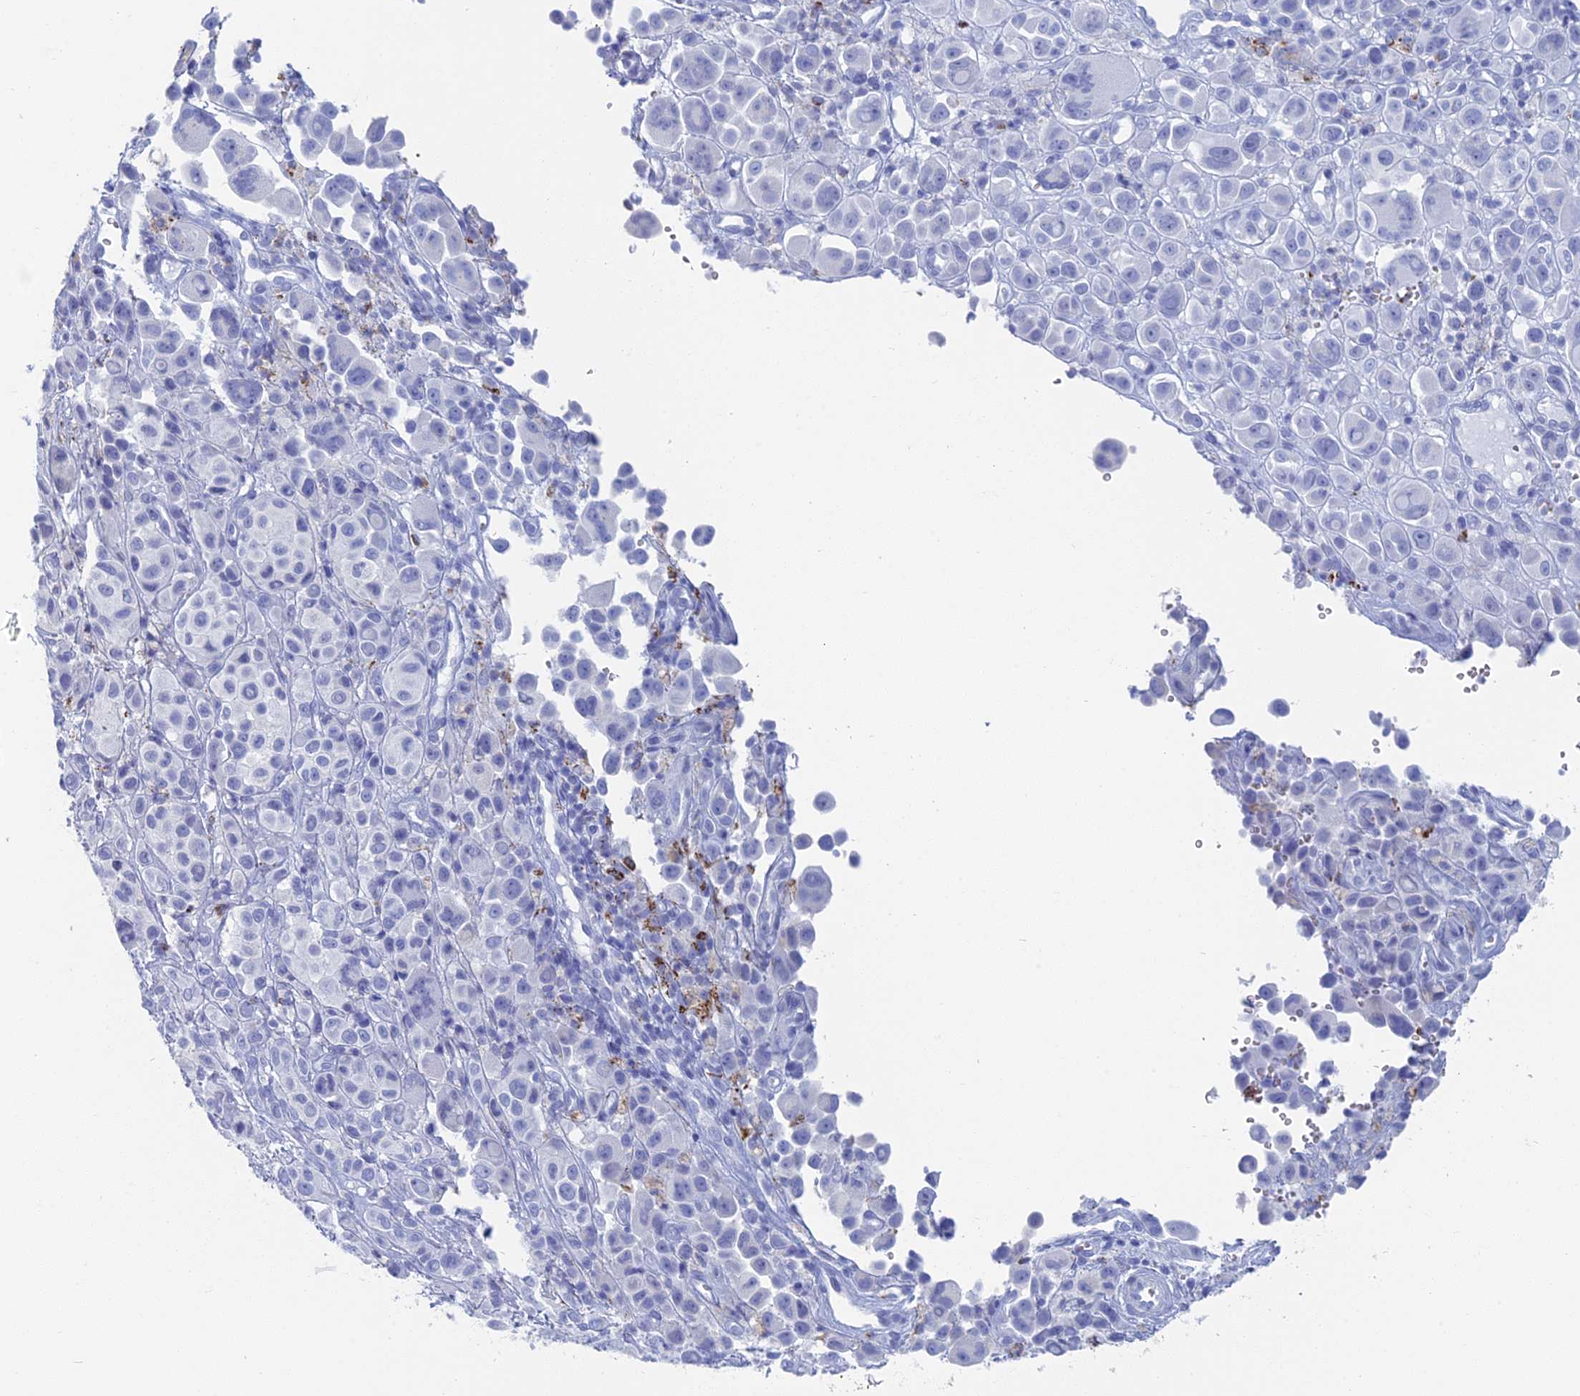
{"staining": {"intensity": "negative", "quantity": "none", "location": "none"}, "tissue": "melanoma", "cell_type": "Tumor cells", "image_type": "cancer", "snomed": [{"axis": "morphology", "description": "Malignant melanoma, NOS"}, {"axis": "topography", "description": "Skin of trunk"}], "caption": "An immunohistochemistry histopathology image of malignant melanoma is shown. There is no staining in tumor cells of malignant melanoma. (DAB immunohistochemistry (IHC), high magnification).", "gene": "ALMS1", "patient": {"sex": "male", "age": 71}}